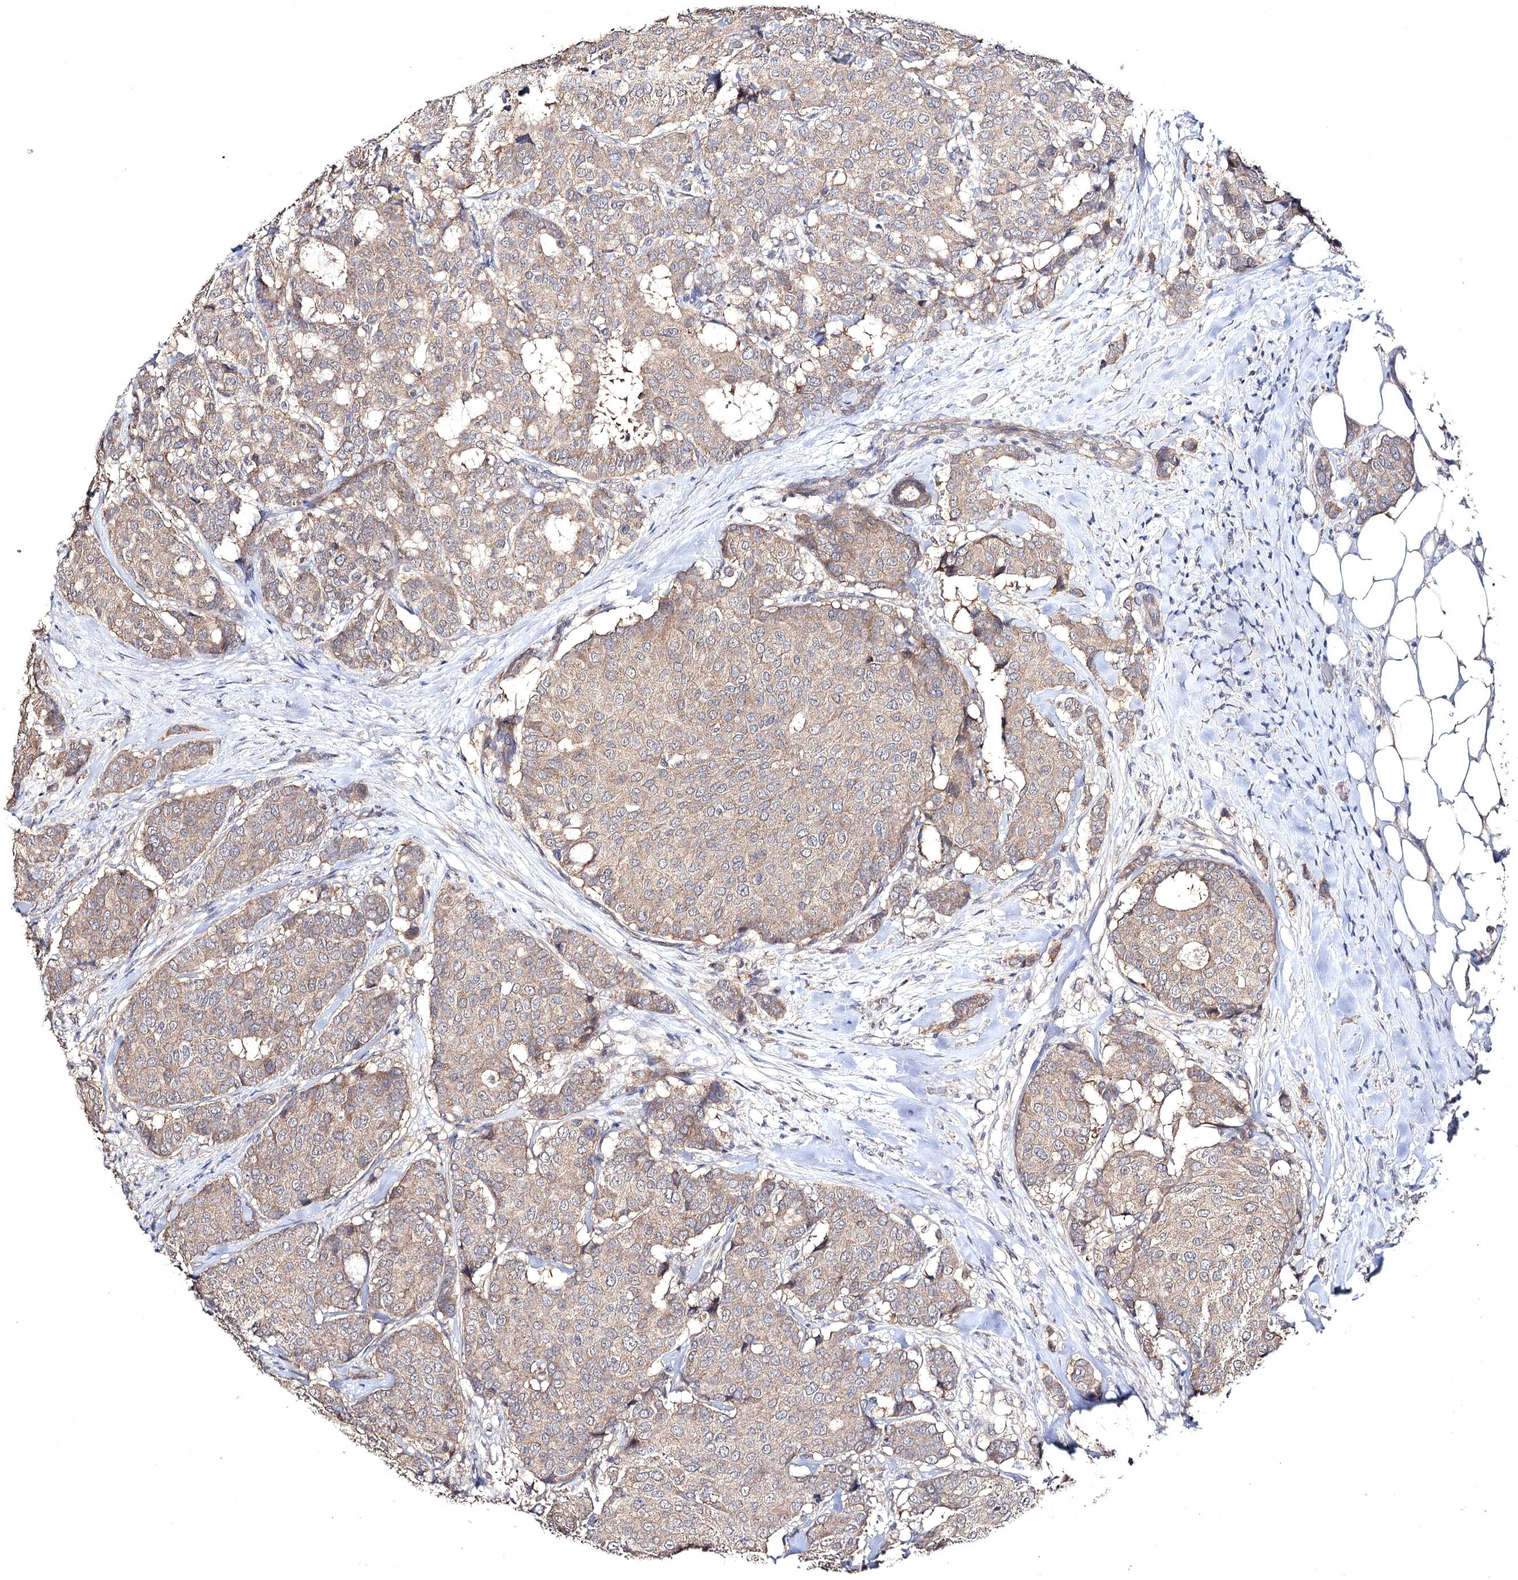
{"staining": {"intensity": "weak", "quantity": "25%-75%", "location": "cytoplasmic/membranous"}, "tissue": "breast cancer", "cell_type": "Tumor cells", "image_type": "cancer", "snomed": [{"axis": "morphology", "description": "Duct carcinoma"}, {"axis": "topography", "description": "Breast"}], "caption": "The photomicrograph exhibits immunohistochemical staining of breast infiltrating ductal carcinoma. There is weak cytoplasmic/membranous positivity is seen in approximately 25%-75% of tumor cells.", "gene": "SEMA4G", "patient": {"sex": "female", "age": 75}}